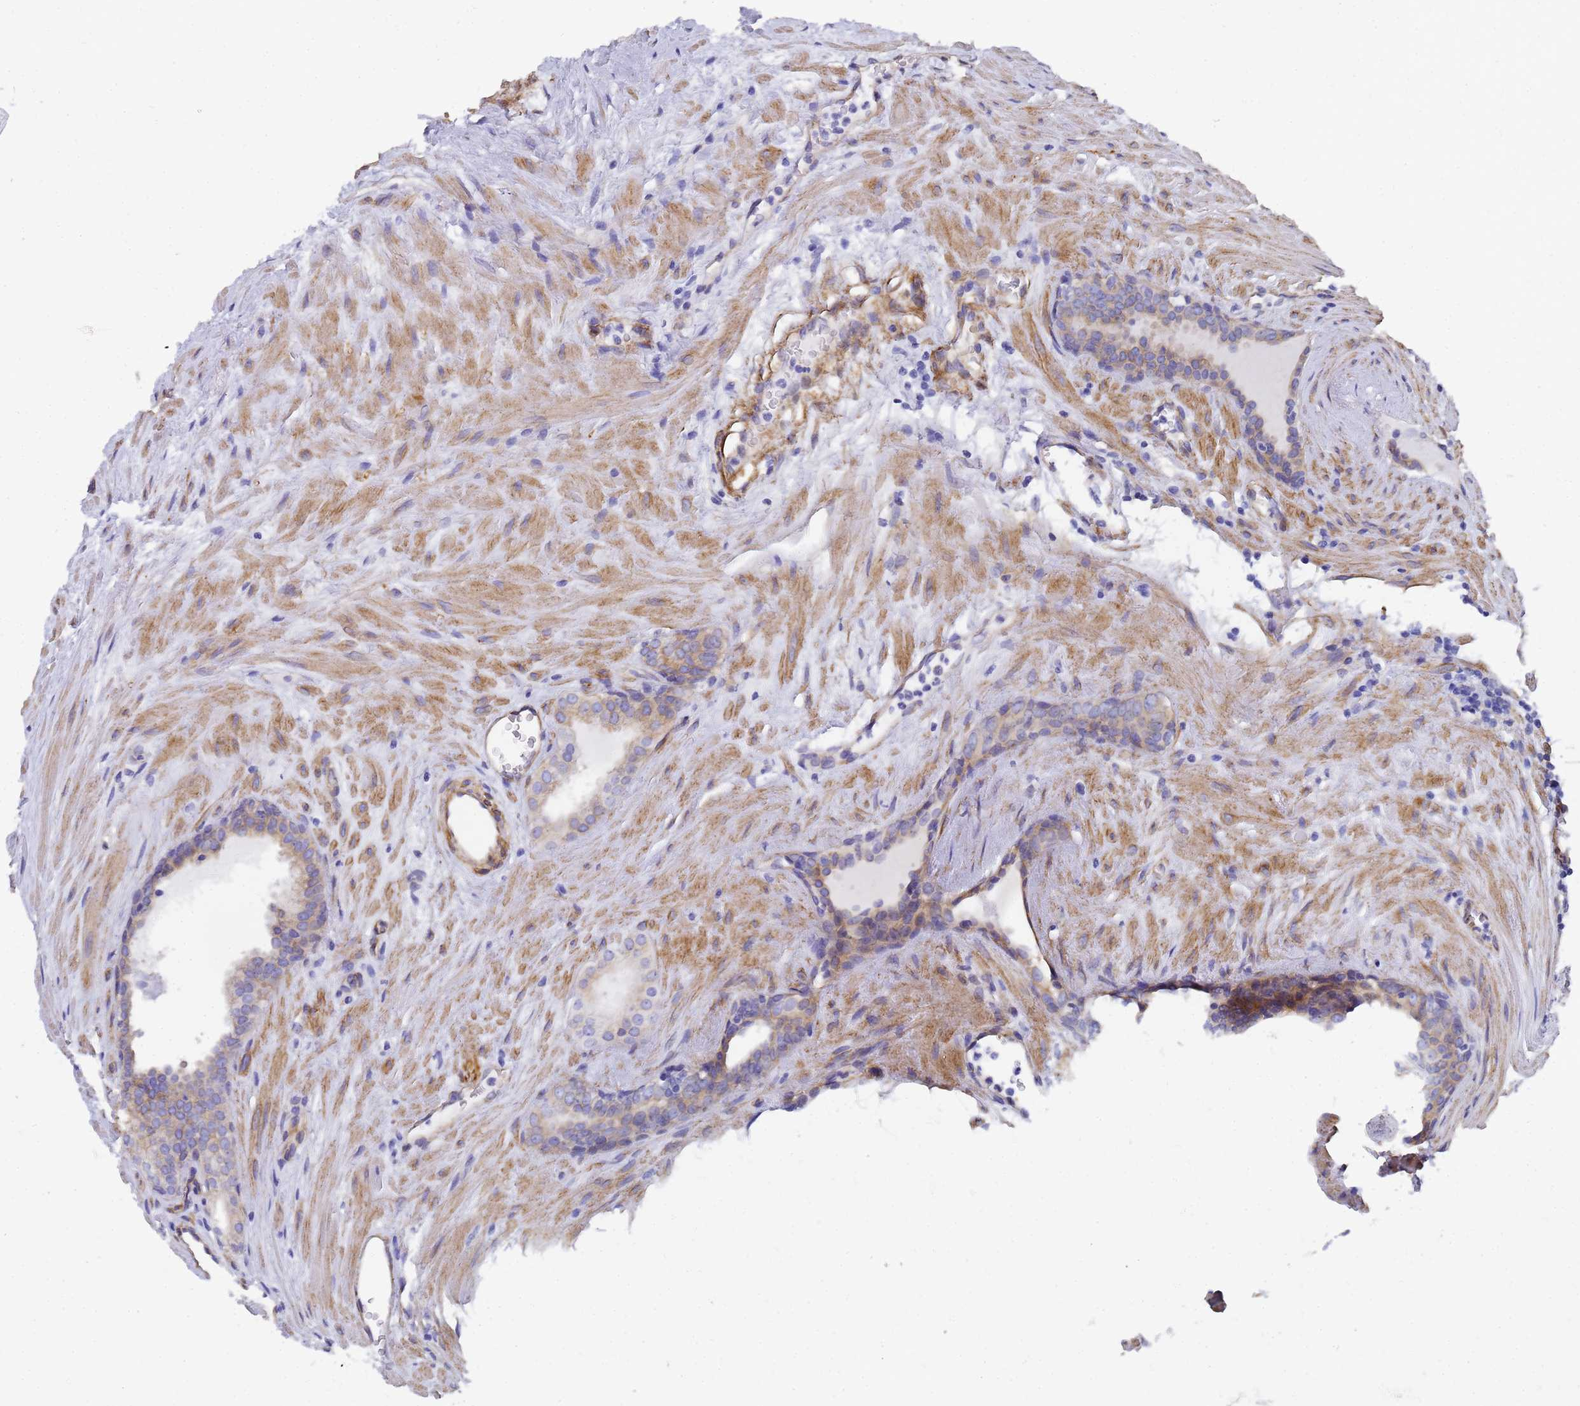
{"staining": {"intensity": "weak", "quantity": "<25%", "location": "cytoplasmic/membranous"}, "tissue": "prostate cancer", "cell_type": "Tumor cells", "image_type": "cancer", "snomed": [{"axis": "morphology", "description": "Adenocarcinoma, High grade"}, {"axis": "topography", "description": "Prostate"}], "caption": "Immunohistochemistry (IHC) of human prostate cancer reveals no expression in tumor cells. (Immunohistochemistry, brightfield microscopy, high magnification).", "gene": "TUBB1", "patient": {"sex": "male", "age": 68}}